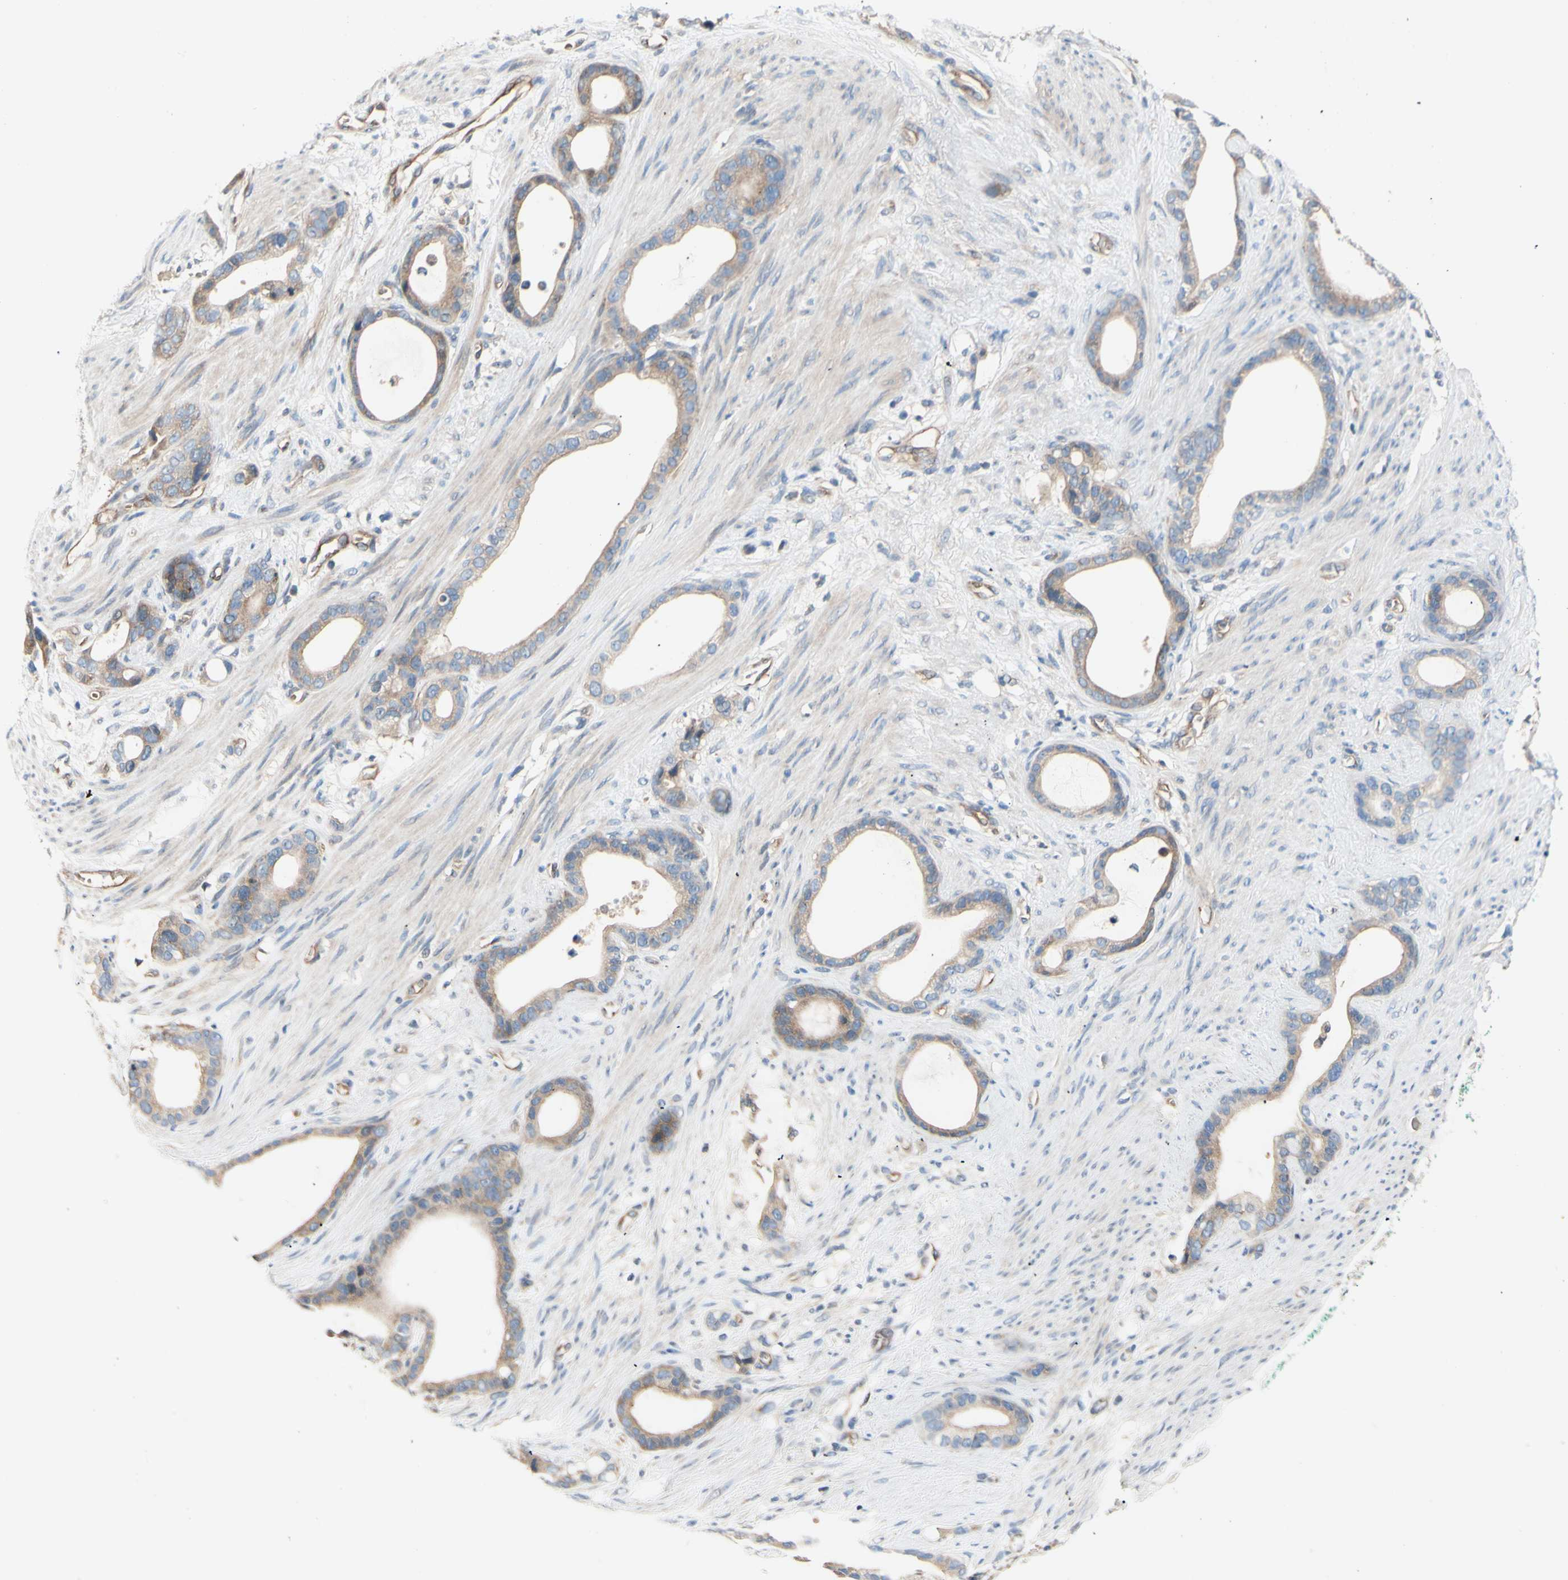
{"staining": {"intensity": "weak", "quantity": ">75%", "location": "cytoplasmic/membranous"}, "tissue": "stomach cancer", "cell_type": "Tumor cells", "image_type": "cancer", "snomed": [{"axis": "morphology", "description": "Adenocarcinoma, NOS"}, {"axis": "topography", "description": "Stomach"}], "caption": "The image demonstrates a brown stain indicating the presence of a protein in the cytoplasmic/membranous of tumor cells in stomach cancer (adenocarcinoma).", "gene": "DYNLRB1", "patient": {"sex": "female", "age": 75}}